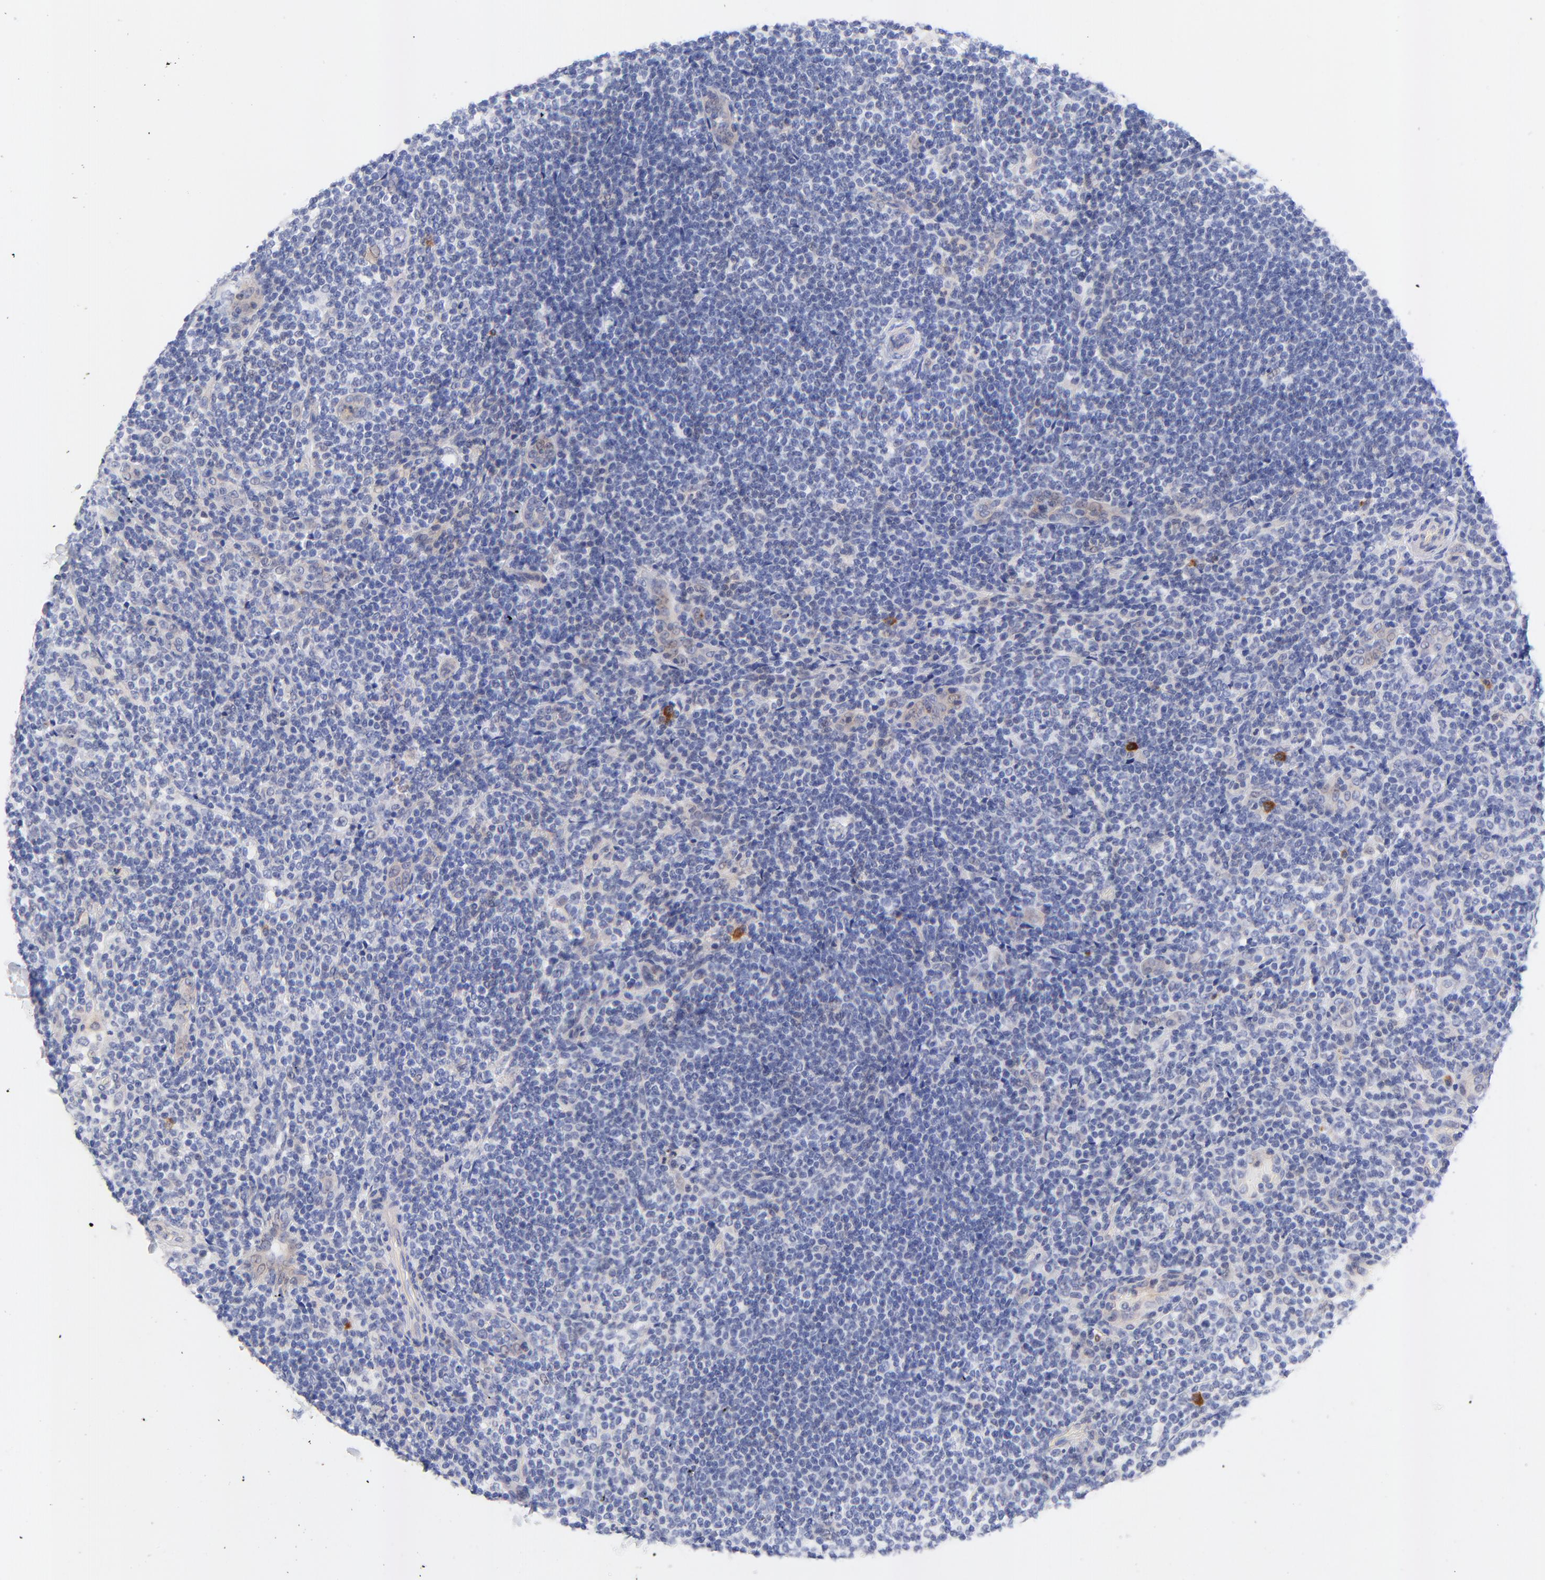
{"staining": {"intensity": "negative", "quantity": "none", "location": "none"}, "tissue": "lymphoma", "cell_type": "Tumor cells", "image_type": "cancer", "snomed": [{"axis": "morphology", "description": "Malignant lymphoma, non-Hodgkin's type, Low grade"}, {"axis": "topography", "description": "Lymph node"}], "caption": "Immunohistochemistry histopathology image of malignant lymphoma, non-Hodgkin's type (low-grade) stained for a protein (brown), which displays no positivity in tumor cells.", "gene": "FAM117B", "patient": {"sex": "female", "age": 76}}